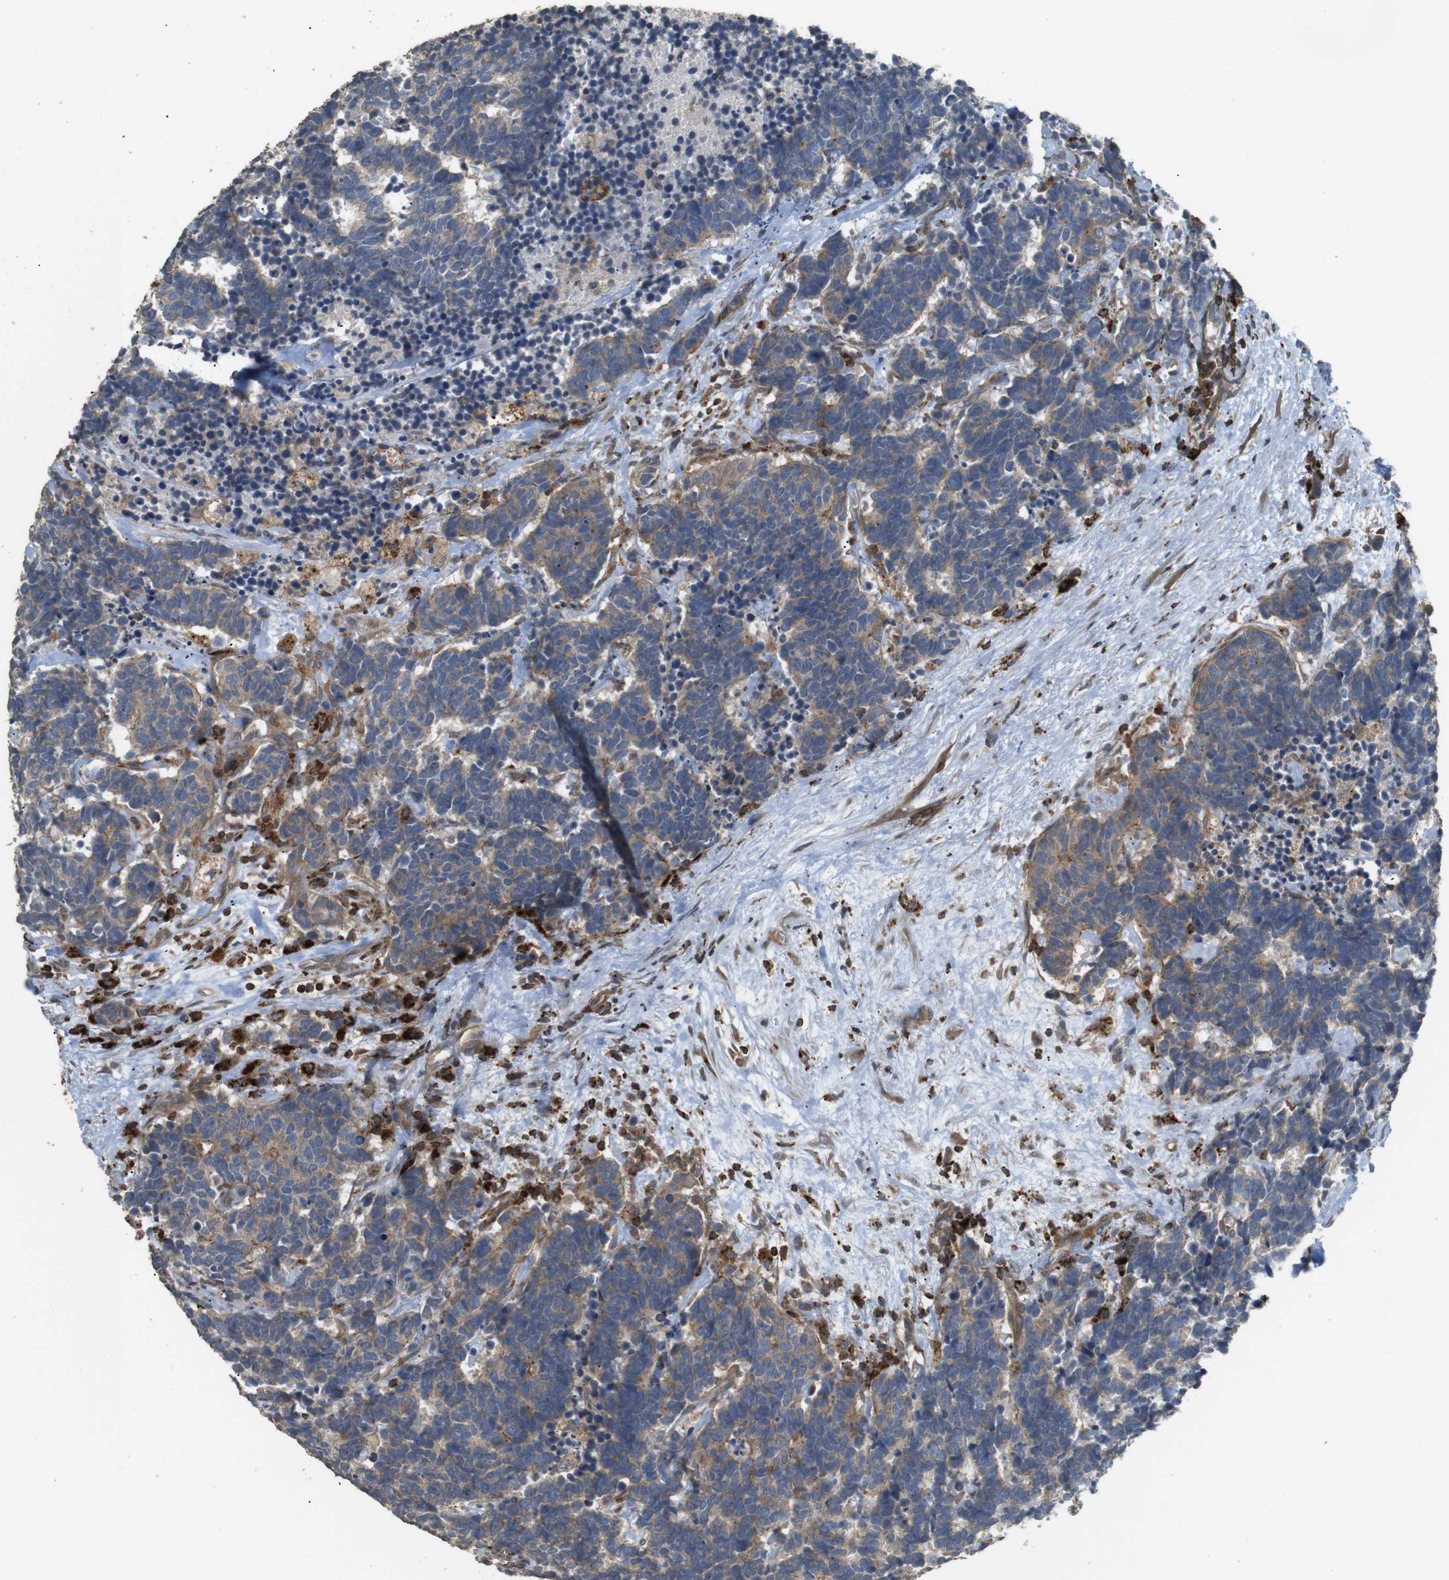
{"staining": {"intensity": "moderate", "quantity": ">75%", "location": "cytoplasmic/membranous"}, "tissue": "carcinoid", "cell_type": "Tumor cells", "image_type": "cancer", "snomed": [{"axis": "morphology", "description": "Carcinoma, NOS"}, {"axis": "morphology", "description": "Carcinoid, malignant, NOS"}, {"axis": "topography", "description": "Urinary bladder"}], "caption": "This histopathology image demonstrates IHC staining of human carcinoid, with medium moderate cytoplasmic/membranous expression in about >75% of tumor cells.", "gene": "KSR1", "patient": {"sex": "male", "age": 57}}